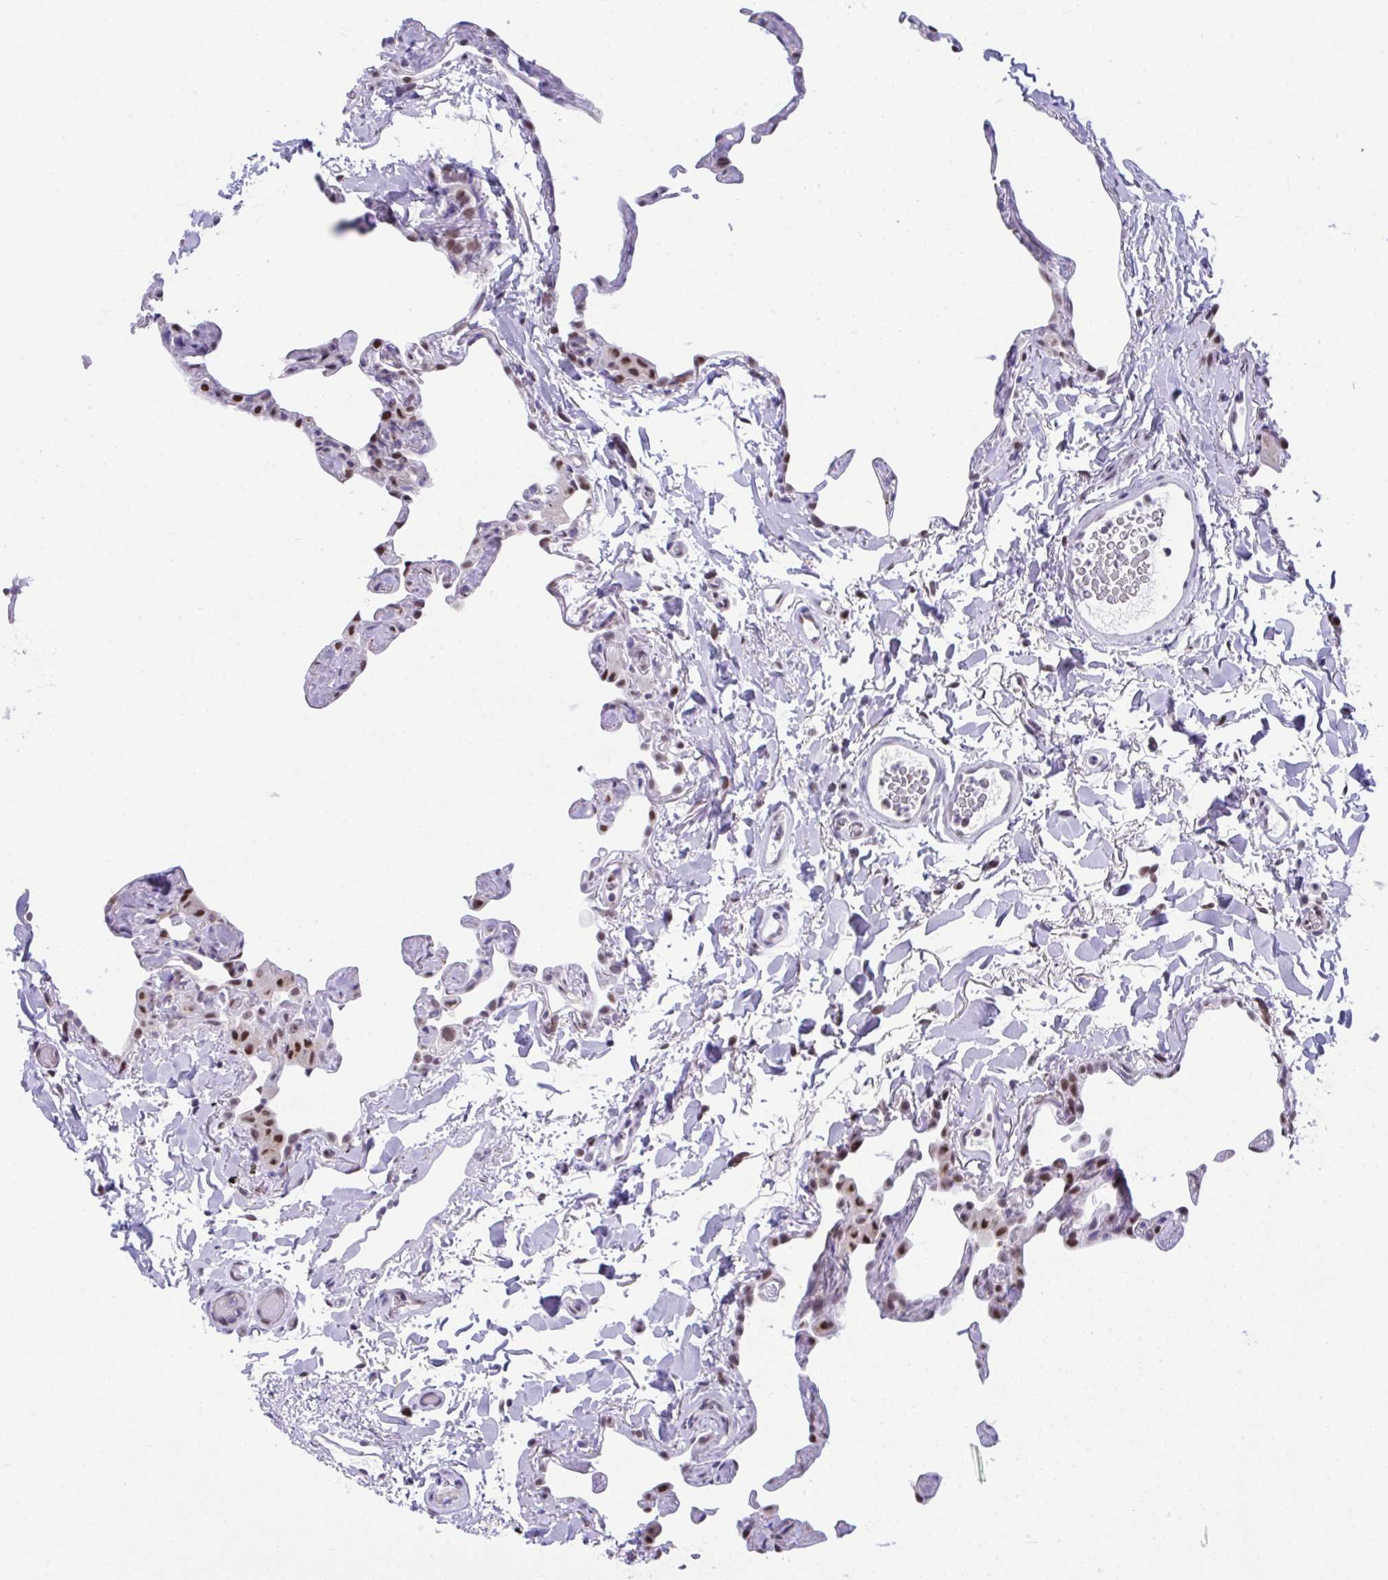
{"staining": {"intensity": "strong", "quantity": "25%-75%", "location": "nuclear"}, "tissue": "lung", "cell_type": "Alveolar cells", "image_type": "normal", "snomed": [{"axis": "morphology", "description": "Normal tissue, NOS"}, {"axis": "topography", "description": "Lung"}], "caption": "Immunohistochemical staining of normal lung exhibits strong nuclear protein expression in about 25%-75% of alveolar cells. The staining was performed using DAB to visualize the protein expression in brown, while the nuclei were stained in blue with hematoxylin (Magnification: 20x).", "gene": "SLC35C2", "patient": {"sex": "male", "age": 65}}